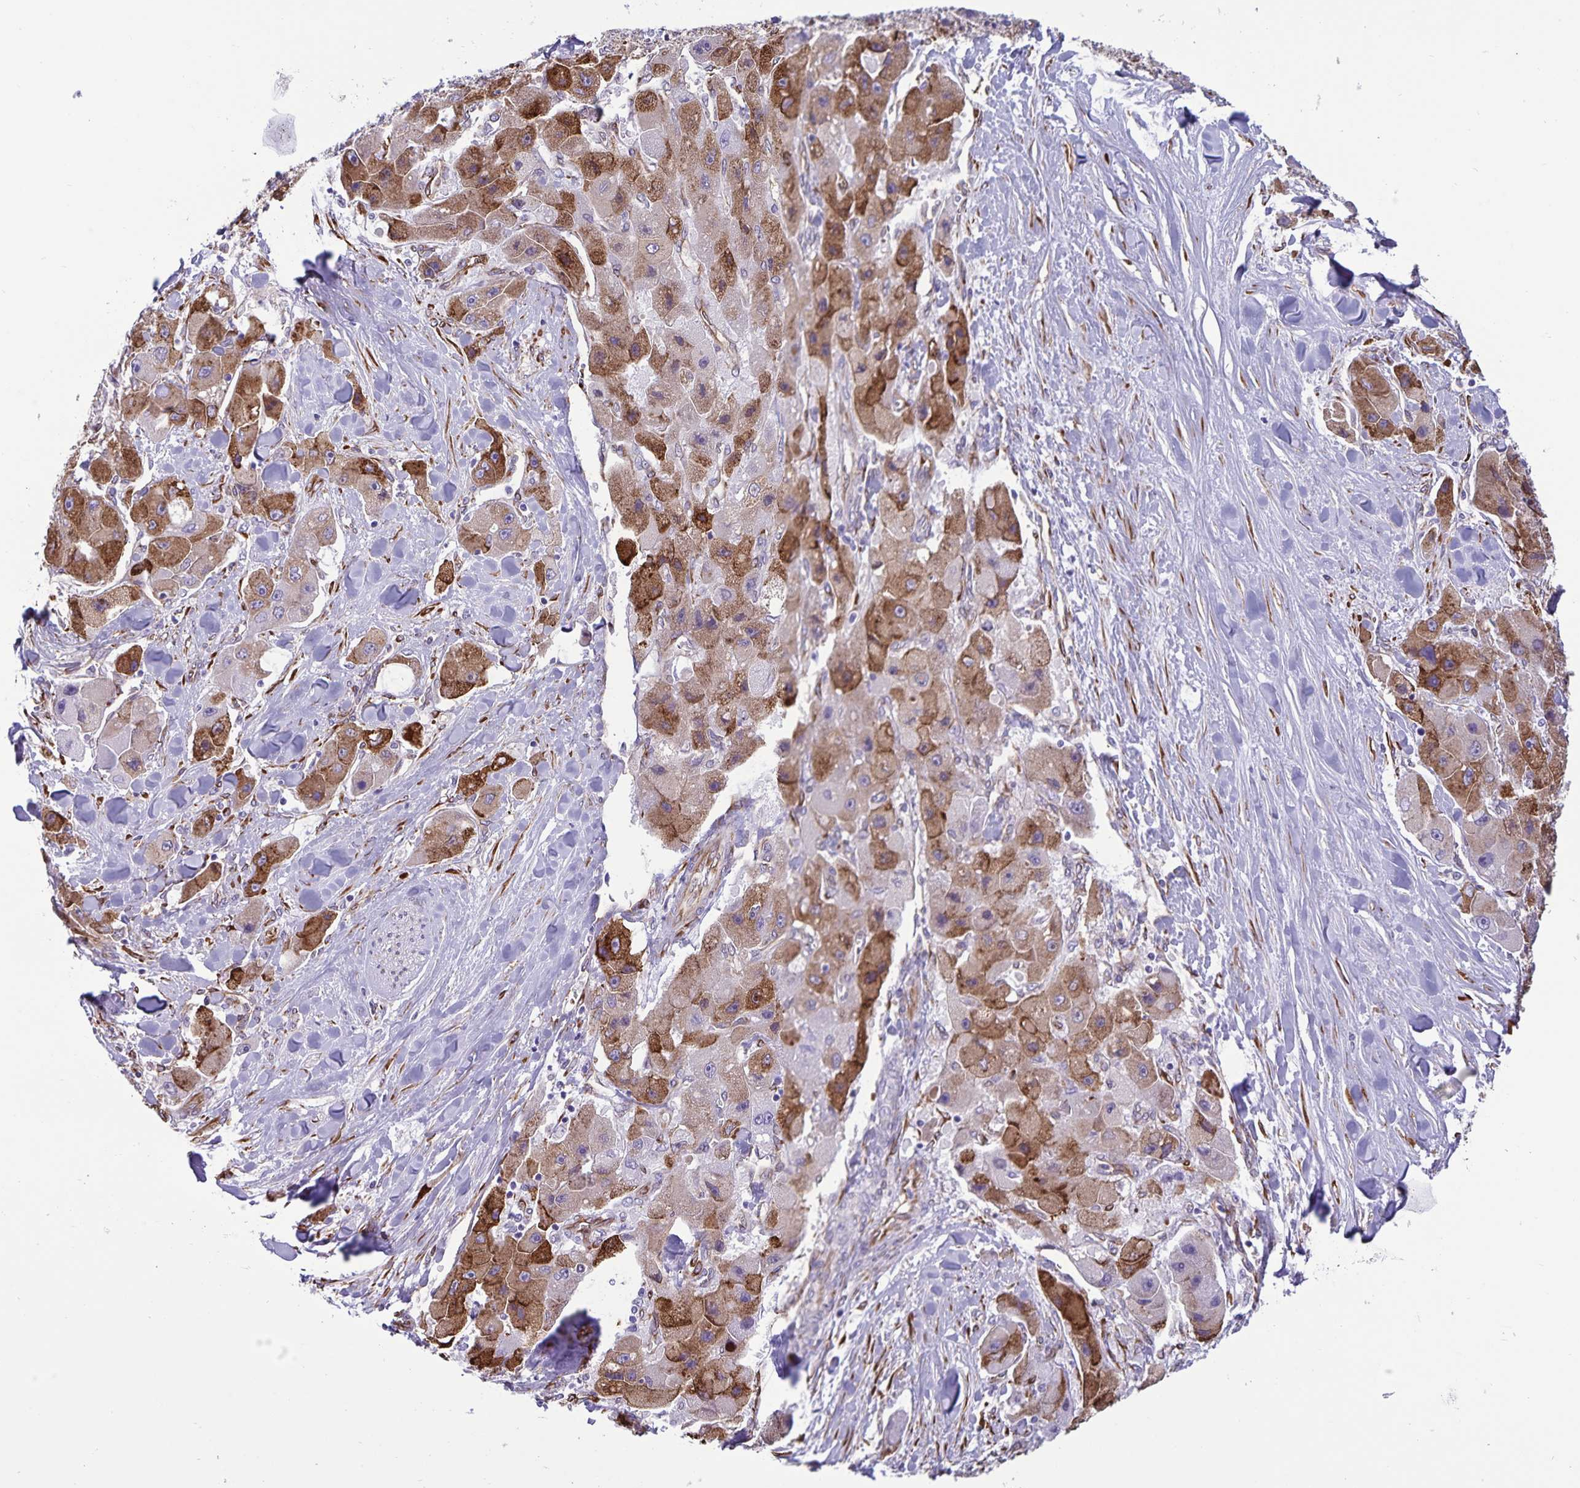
{"staining": {"intensity": "strong", "quantity": "25%-75%", "location": "cytoplasmic/membranous"}, "tissue": "liver cancer", "cell_type": "Tumor cells", "image_type": "cancer", "snomed": [{"axis": "morphology", "description": "Carcinoma, Hepatocellular, NOS"}, {"axis": "topography", "description": "Liver"}], "caption": "A brown stain shows strong cytoplasmic/membranous positivity of a protein in liver cancer tumor cells.", "gene": "RCN1", "patient": {"sex": "male", "age": 24}}